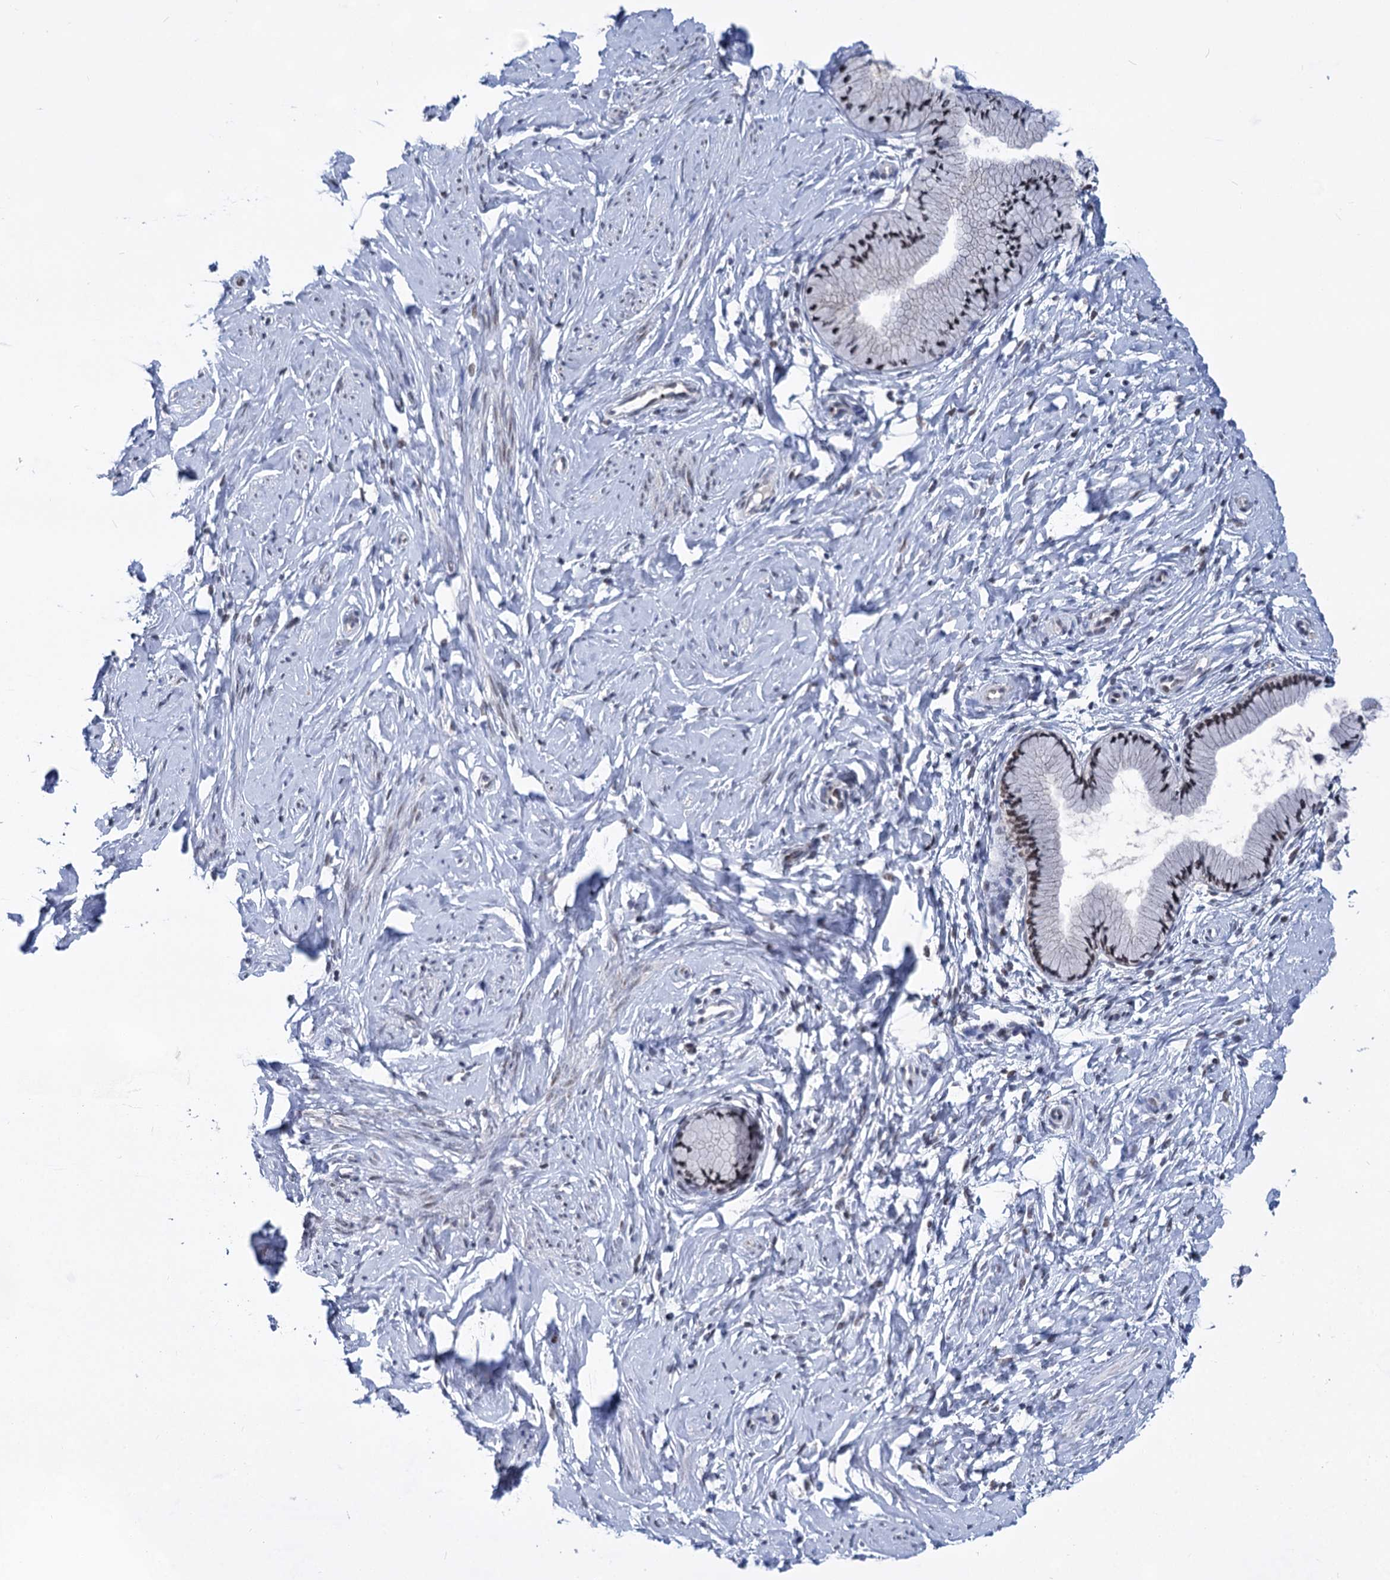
{"staining": {"intensity": "weak", "quantity": "25%-75%", "location": "nuclear"}, "tissue": "cervix", "cell_type": "Glandular cells", "image_type": "normal", "snomed": [{"axis": "morphology", "description": "Normal tissue, NOS"}, {"axis": "topography", "description": "Cervix"}], "caption": "Weak nuclear expression is identified in about 25%-75% of glandular cells in normal cervix. The protein of interest is stained brown, and the nuclei are stained in blue (DAB (3,3'-diaminobenzidine) IHC with brightfield microscopy, high magnification).", "gene": "MON2", "patient": {"sex": "female", "age": 33}}